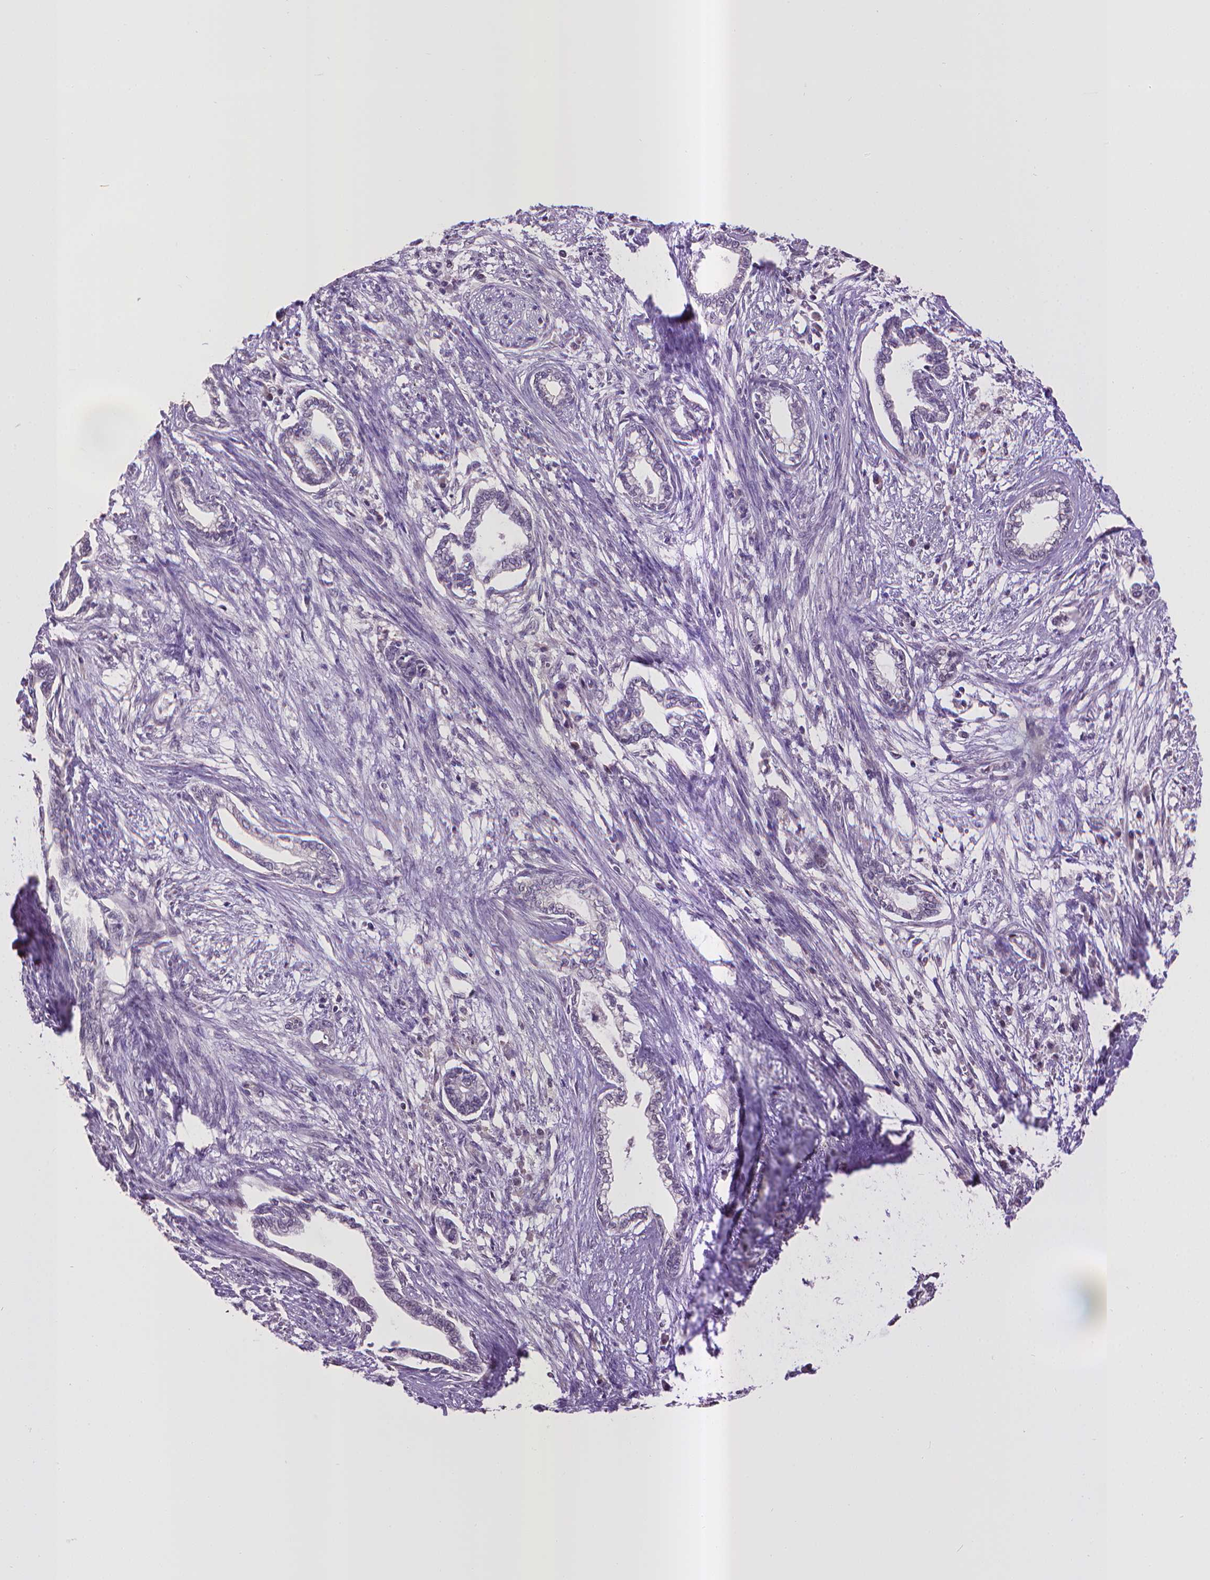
{"staining": {"intensity": "negative", "quantity": "none", "location": "none"}, "tissue": "cervical cancer", "cell_type": "Tumor cells", "image_type": "cancer", "snomed": [{"axis": "morphology", "description": "Adenocarcinoma, NOS"}, {"axis": "topography", "description": "Cervix"}], "caption": "This histopathology image is of cervical adenocarcinoma stained with immunohistochemistry to label a protein in brown with the nuclei are counter-stained blue. There is no positivity in tumor cells.", "gene": "CPM", "patient": {"sex": "female", "age": 62}}